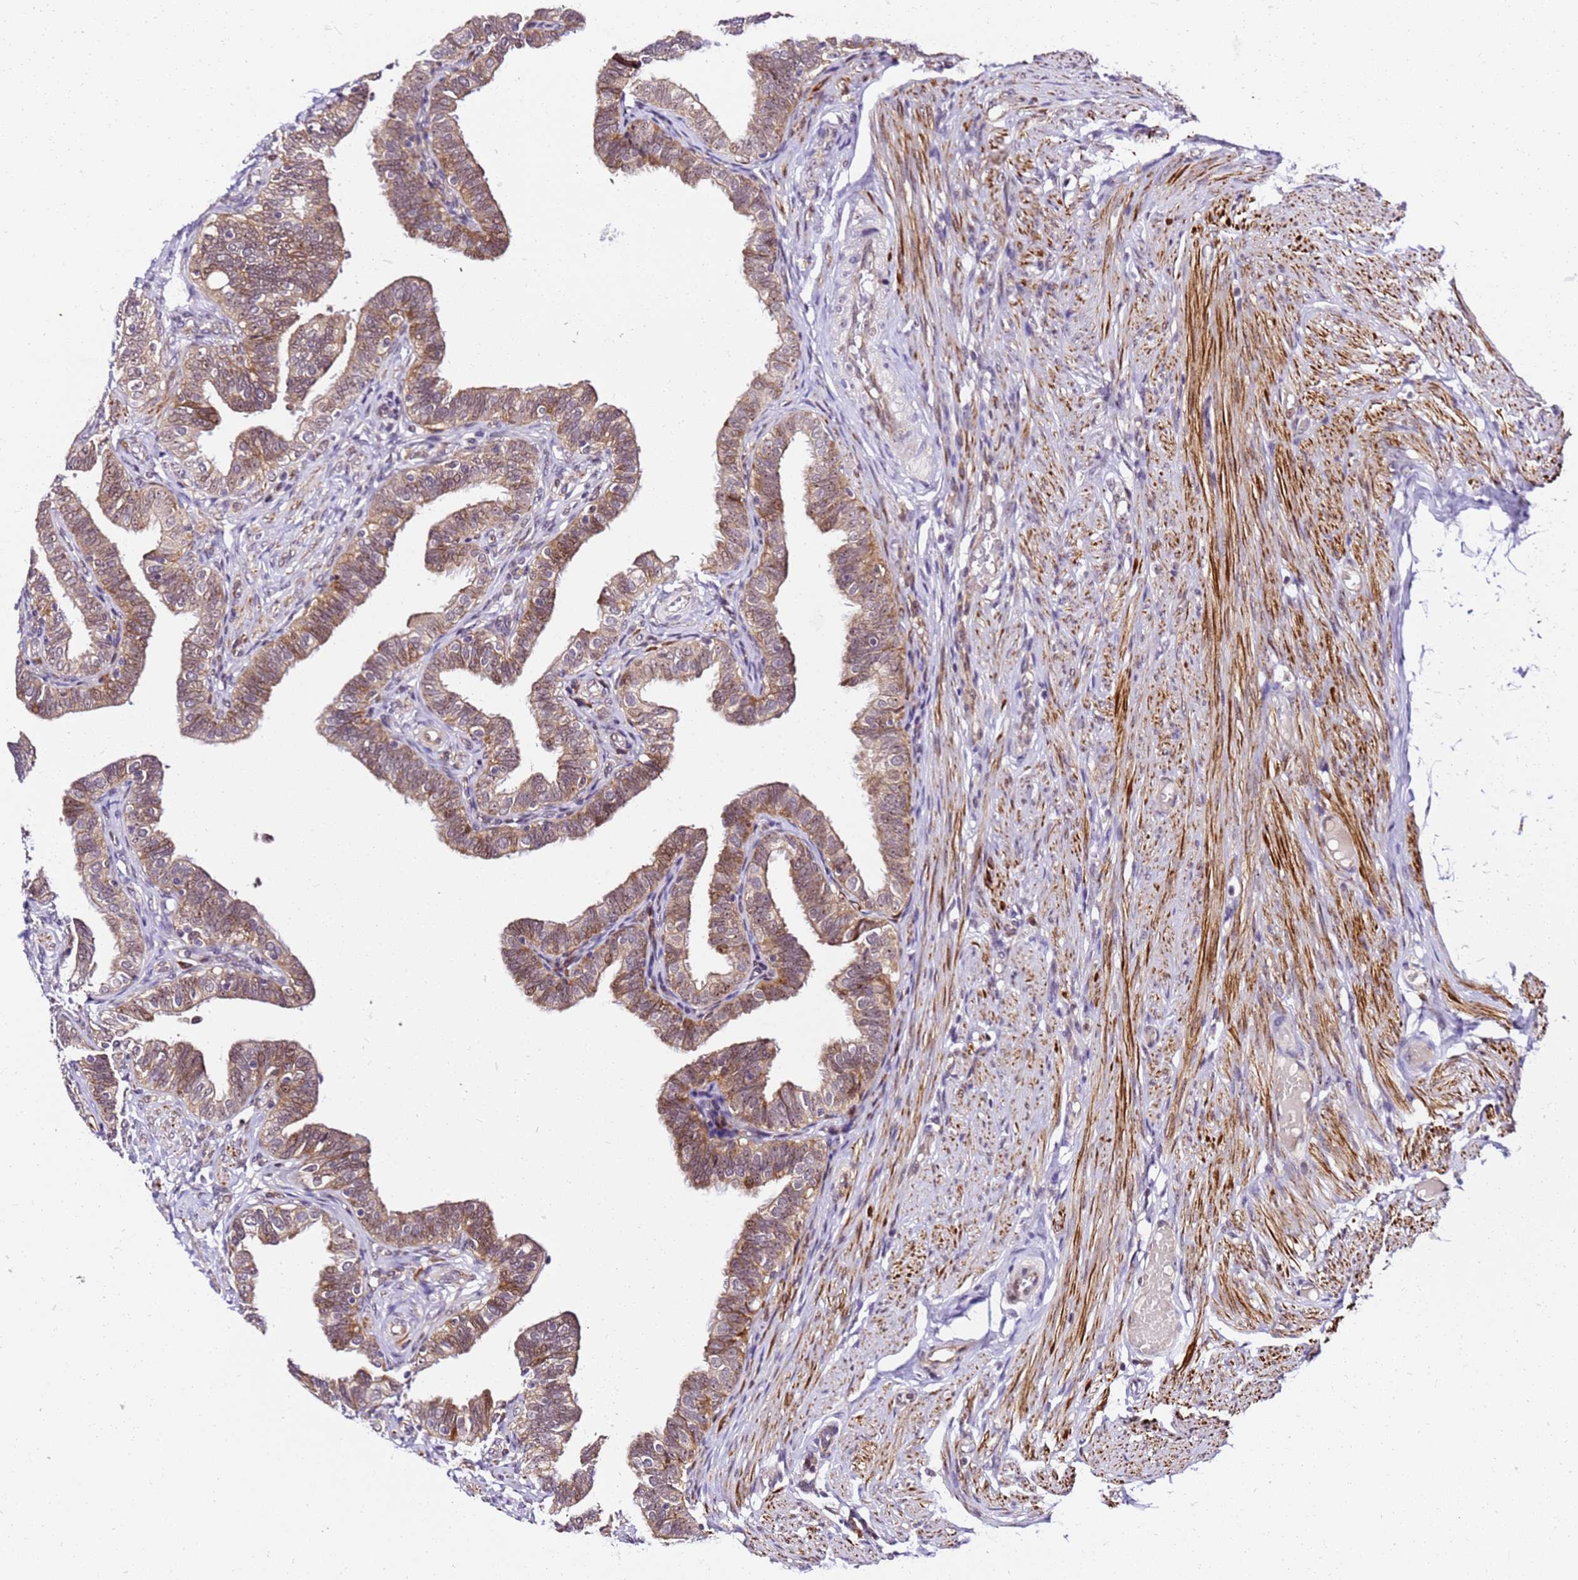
{"staining": {"intensity": "moderate", "quantity": ">75%", "location": "cytoplasmic/membranous,nuclear"}, "tissue": "fallopian tube", "cell_type": "Glandular cells", "image_type": "normal", "snomed": [{"axis": "morphology", "description": "Normal tissue, NOS"}, {"axis": "topography", "description": "Fallopian tube"}], "caption": "The micrograph shows a brown stain indicating the presence of a protein in the cytoplasmic/membranous,nuclear of glandular cells in fallopian tube. Immunohistochemistry (ihc) stains the protein in brown and the nuclei are stained blue.", "gene": "SLX4IP", "patient": {"sex": "female", "age": 39}}